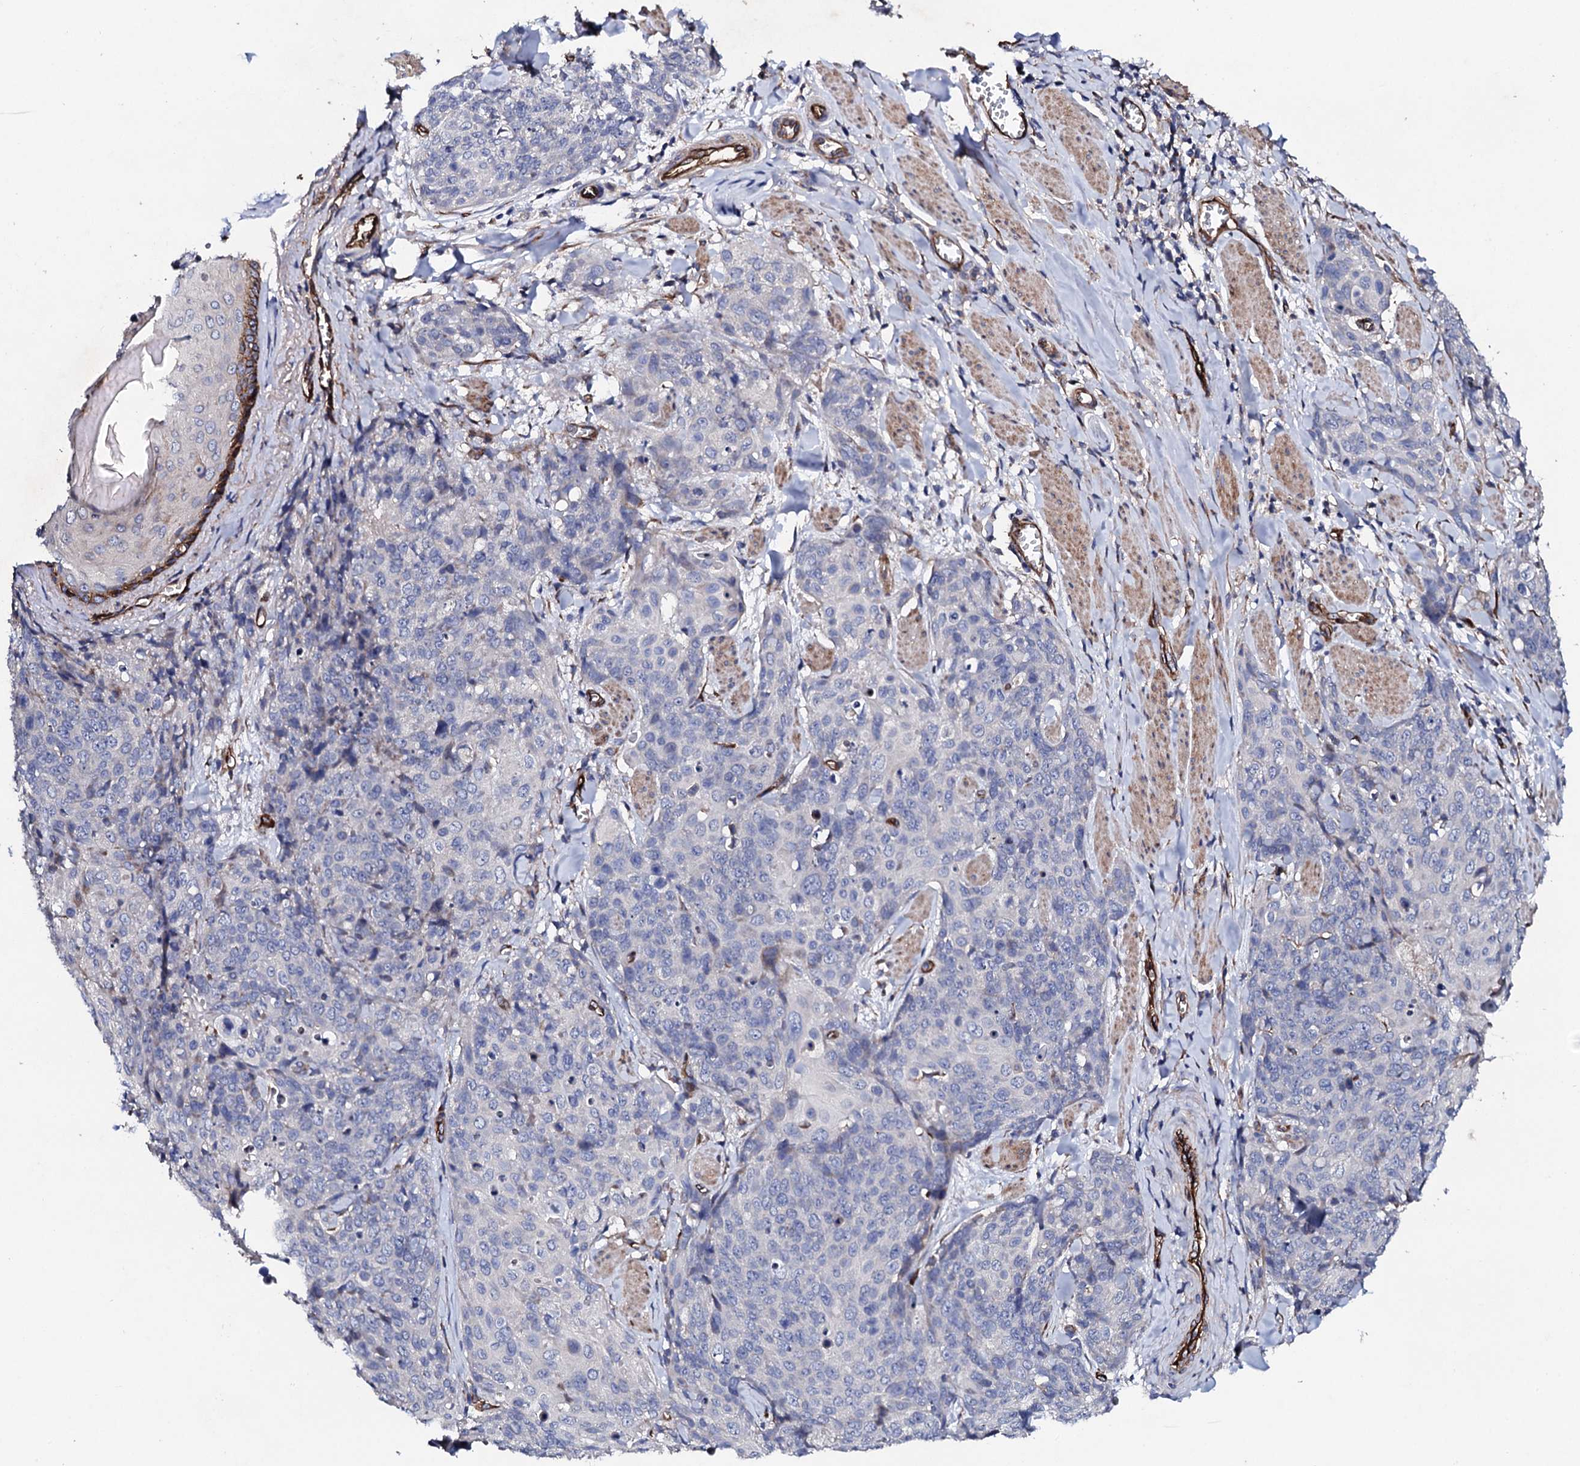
{"staining": {"intensity": "negative", "quantity": "none", "location": "none"}, "tissue": "skin cancer", "cell_type": "Tumor cells", "image_type": "cancer", "snomed": [{"axis": "morphology", "description": "Squamous cell carcinoma, NOS"}, {"axis": "topography", "description": "Skin"}, {"axis": "topography", "description": "Vulva"}], "caption": "Immunohistochemical staining of human squamous cell carcinoma (skin) displays no significant positivity in tumor cells.", "gene": "DBX1", "patient": {"sex": "female", "age": 85}}